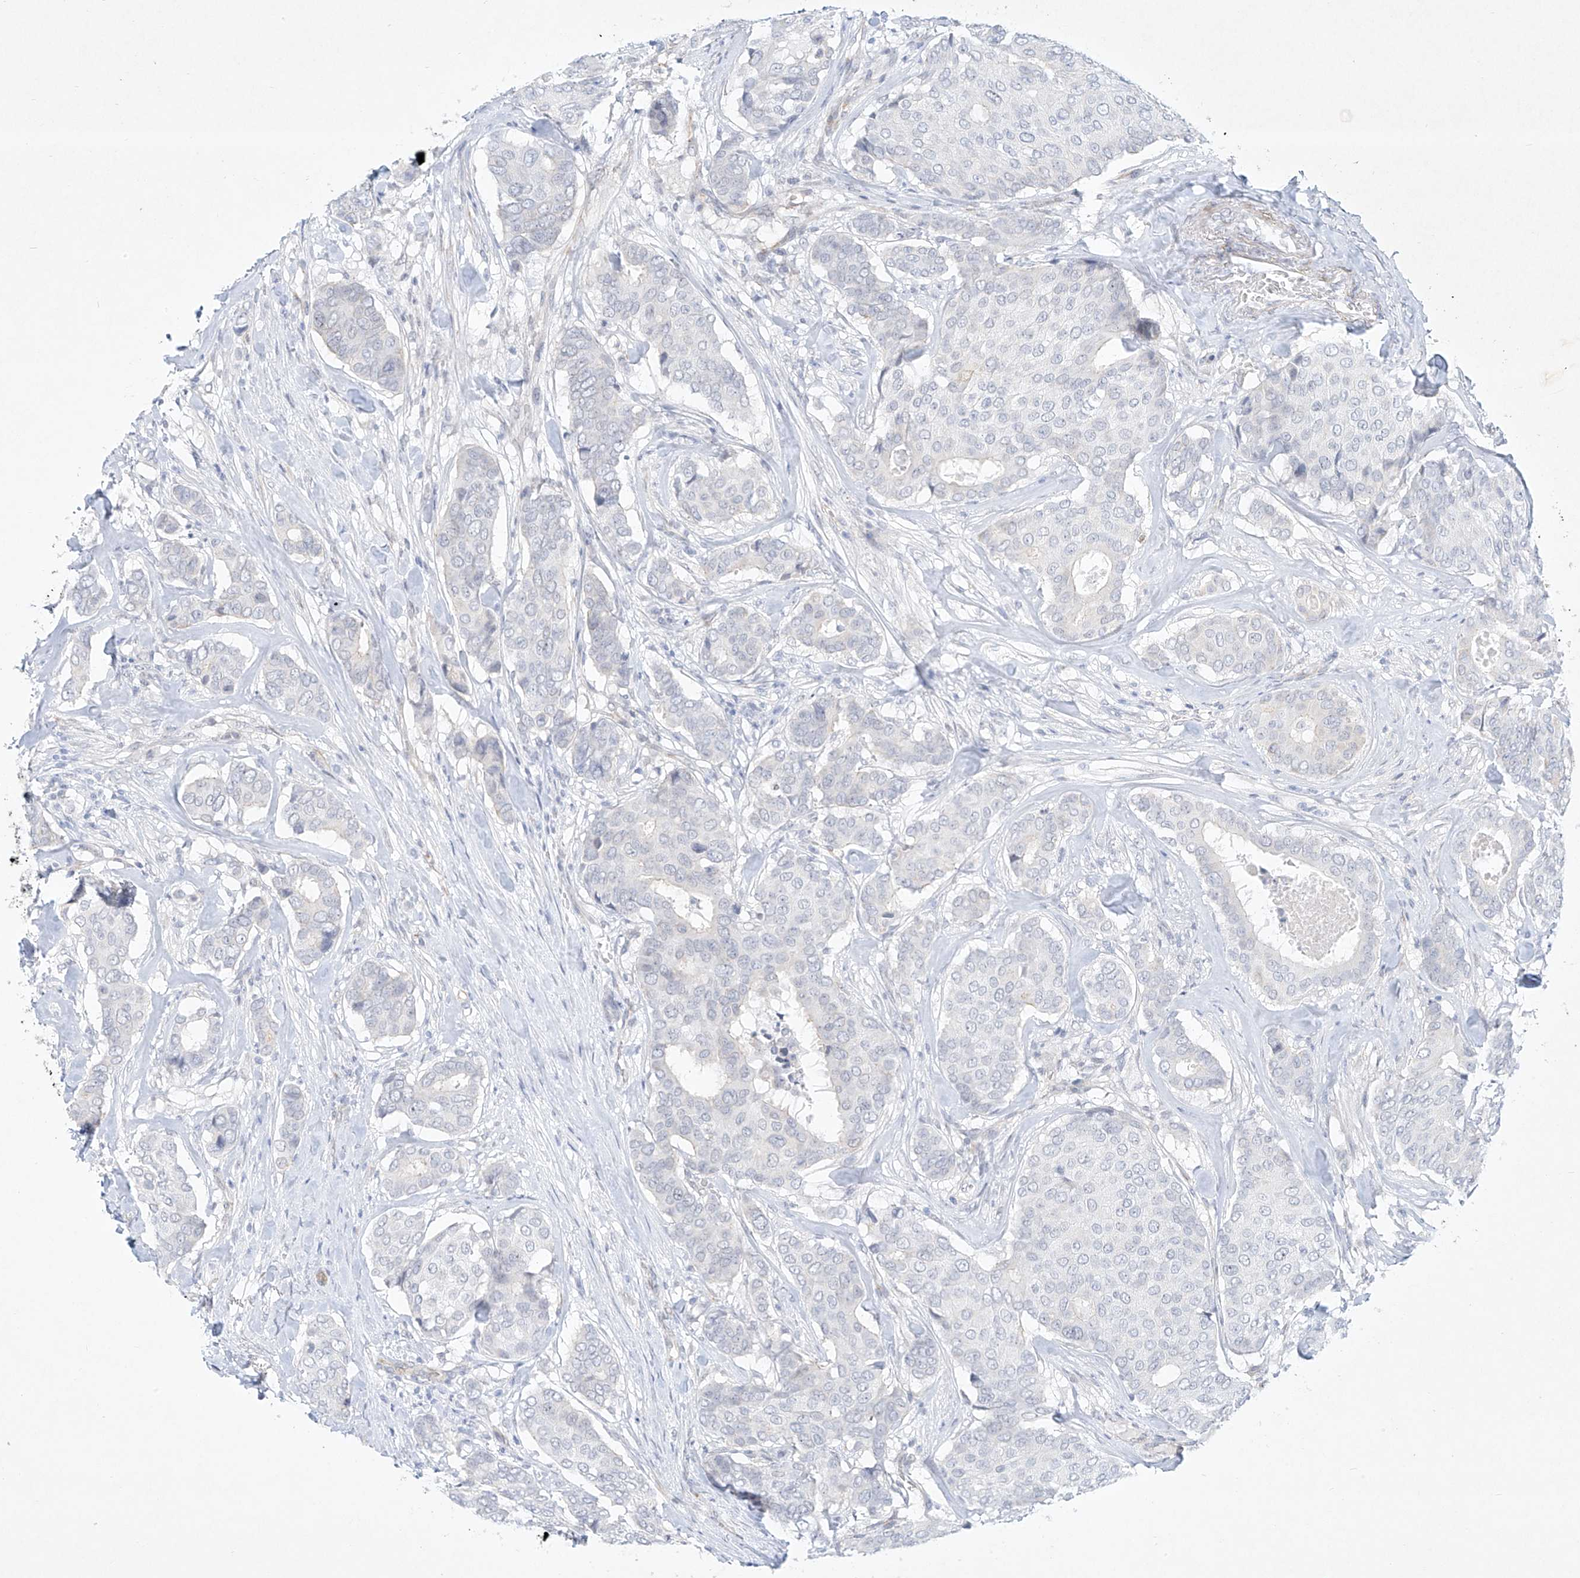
{"staining": {"intensity": "negative", "quantity": "none", "location": "none"}, "tissue": "breast cancer", "cell_type": "Tumor cells", "image_type": "cancer", "snomed": [{"axis": "morphology", "description": "Duct carcinoma"}, {"axis": "topography", "description": "Breast"}], "caption": "This micrograph is of breast cancer stained with immunohistochemistry (IHC) to label a protein in brown with the nuclei are counter-stained blue. There is no staining in tumor cells.", "gene": "REEP2", "patient": {"sex": "female", "age": 75}}